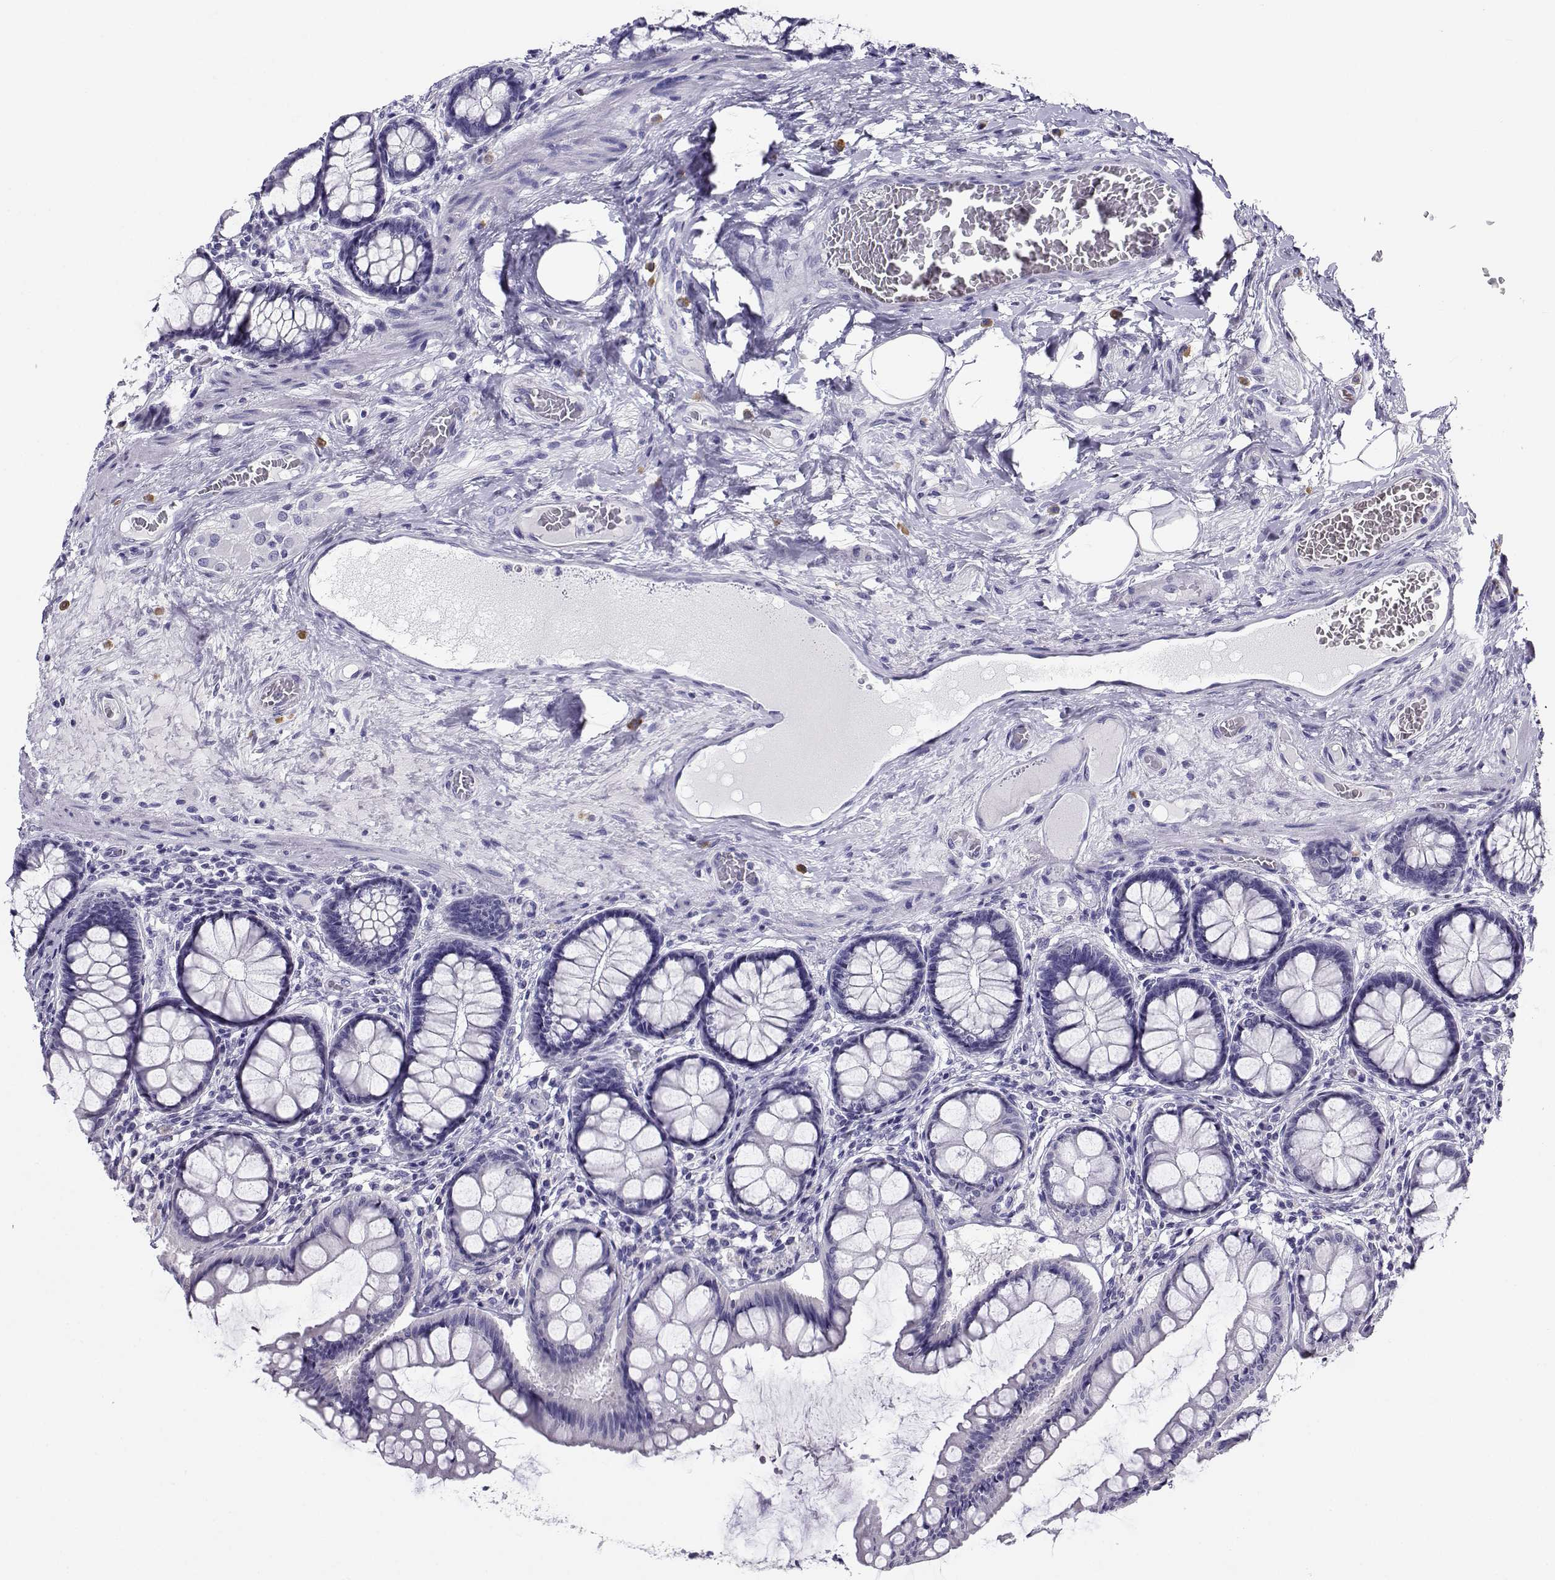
{"staining": {"intensity": "negative", "quantity": "none", "location": "none"}, "tissue": "colon", "cell_type": "Endothelial cells", "image_type": "normal", "snomed": [{"axis": "morphology", "description": "Normal tissue, NOS"}, {"axis": "topography", "description": "Colon"}], "caption": "Human colon stained for a protein using immunohistochemistry (IHC) demonstrates no expression in endothelial cells.", "gene": "CABS1", "patient": {"sex": "female", "age": 65}}